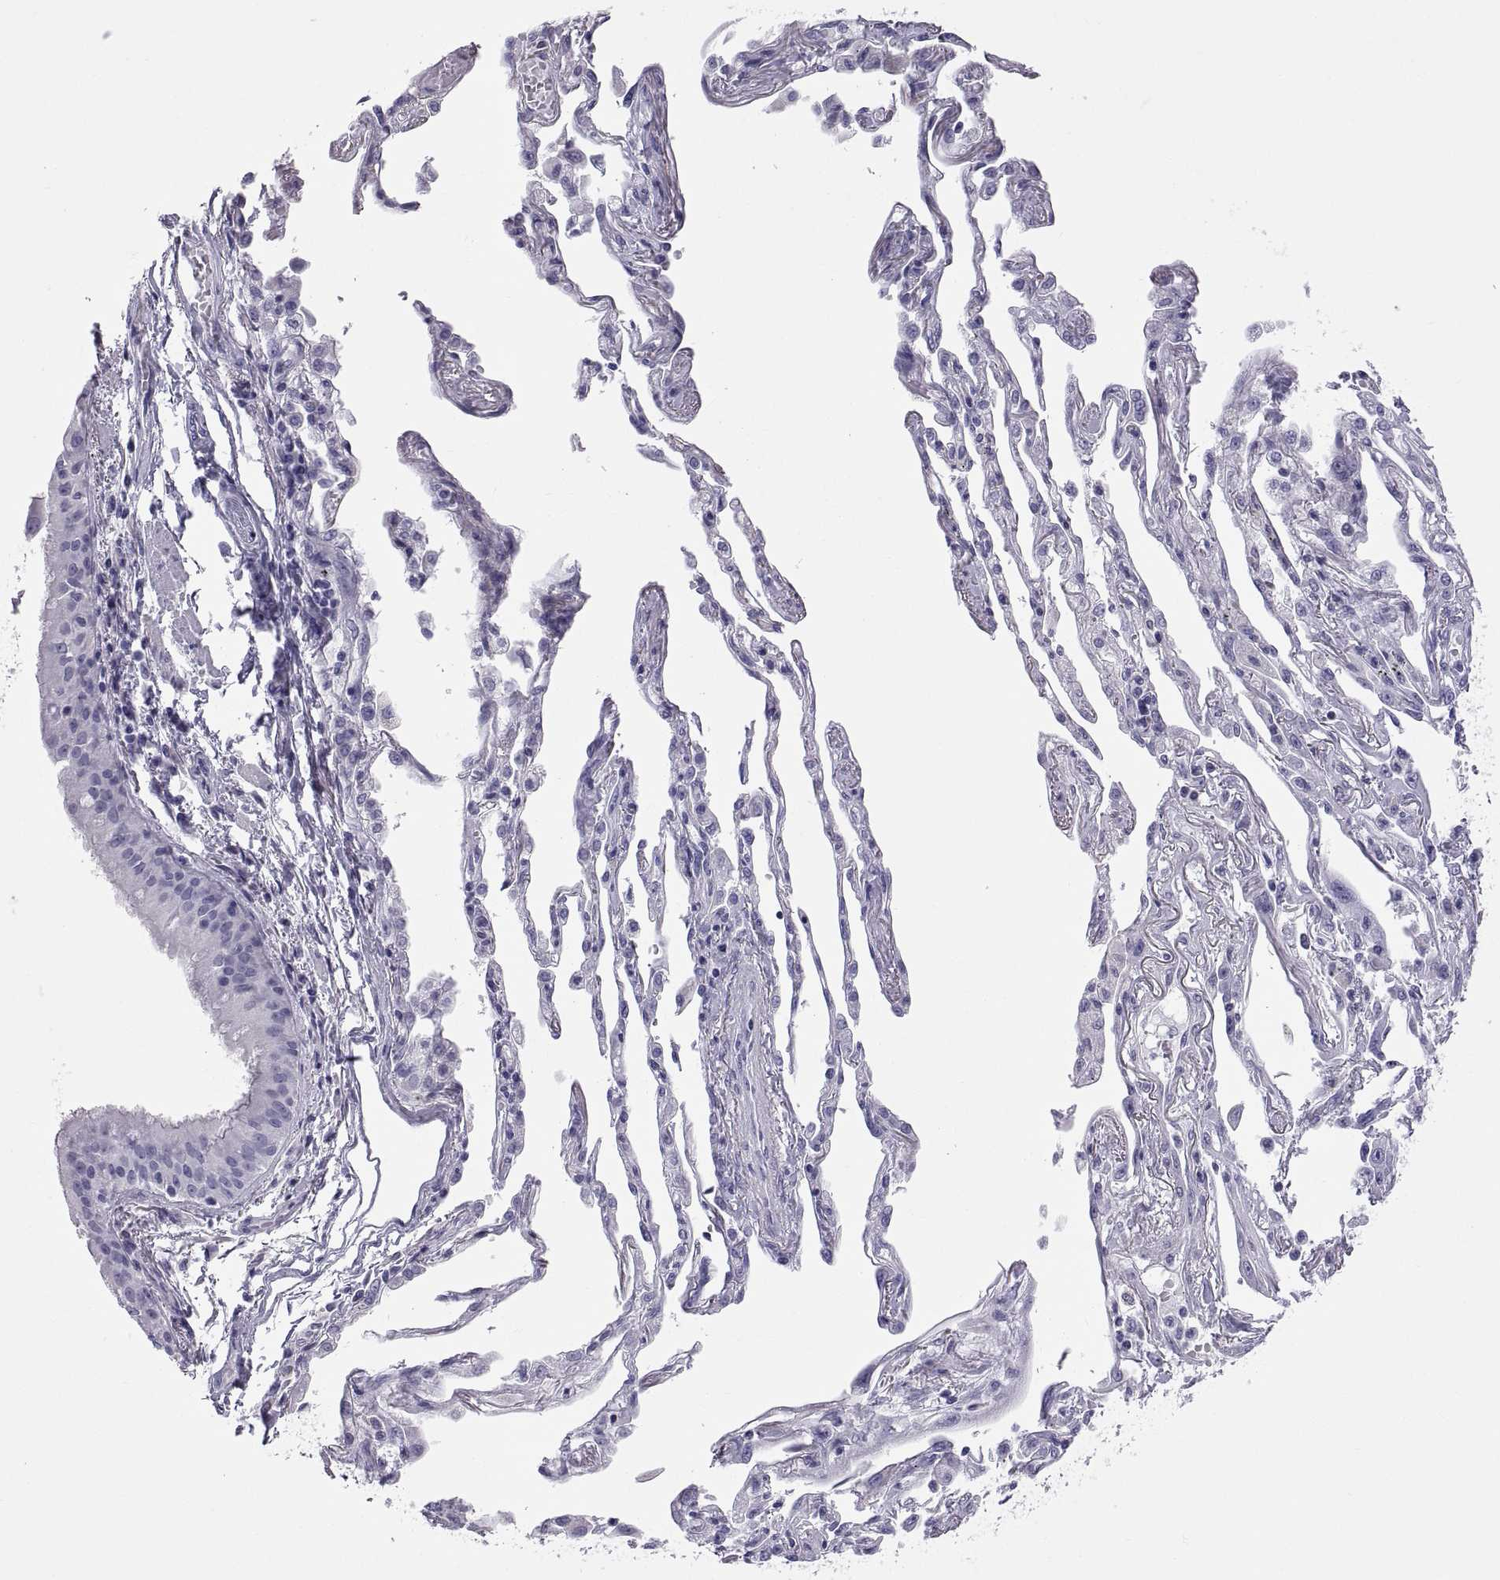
{"staining": {"intensity": "negative", "quantity": "none", "location": "none"}, "tissue": "lung cancer", "cell_type": "Tumor cells", "image_type": "cancer", "snomed": [{"axis": "morphology", "description": "Squamous cell carcinoma, NOS"}, {"axis": "topography", "description": "Lung"}], "caption": "IHC image of human lung cancer stained for a protein (brown), which shows no positivity in tumor cells.", "gene": "RNASE12", "patient": {"sex": "male", "age": 73}}